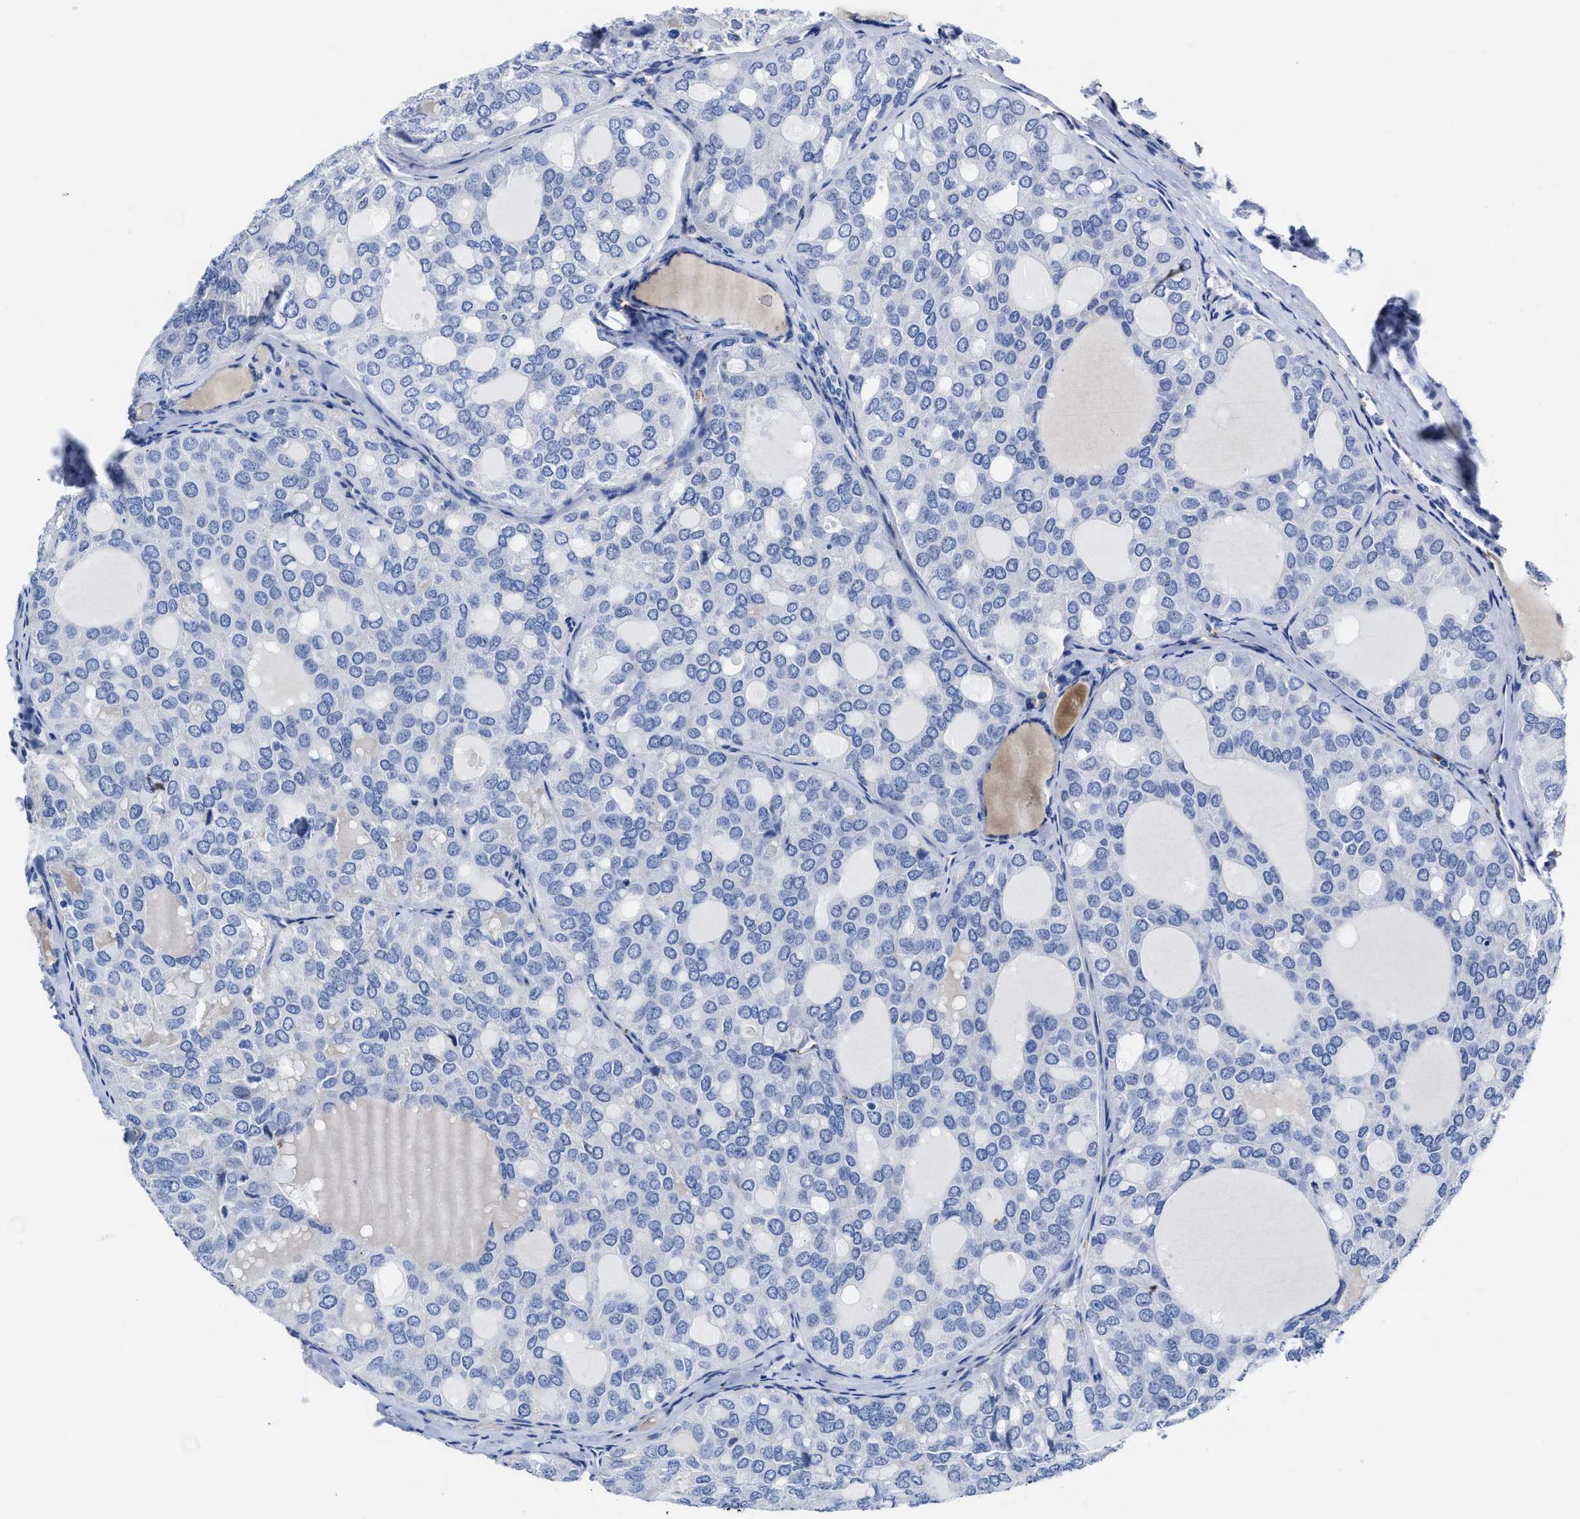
{"staining": {"intensity": "negative", "quantity": "none", "location": "none"}, "tissue": "thyroid cancer", "cell_type": "Tumor cells", "image_type": "cancer", "snomed": [{"axis": "morphology", "description": "Follicular adenoma carcinoma, NOS"}, {"axis": "topography", "description": "Thyroid gland"}], "caption": "This is an IHC histopathology image of human thyroid cancer (follicular adenoma carcinoma). There is no positivity in tumor cells.", "gene": "KCNMB3", "patient": {"sex": "male", "age": 75}}